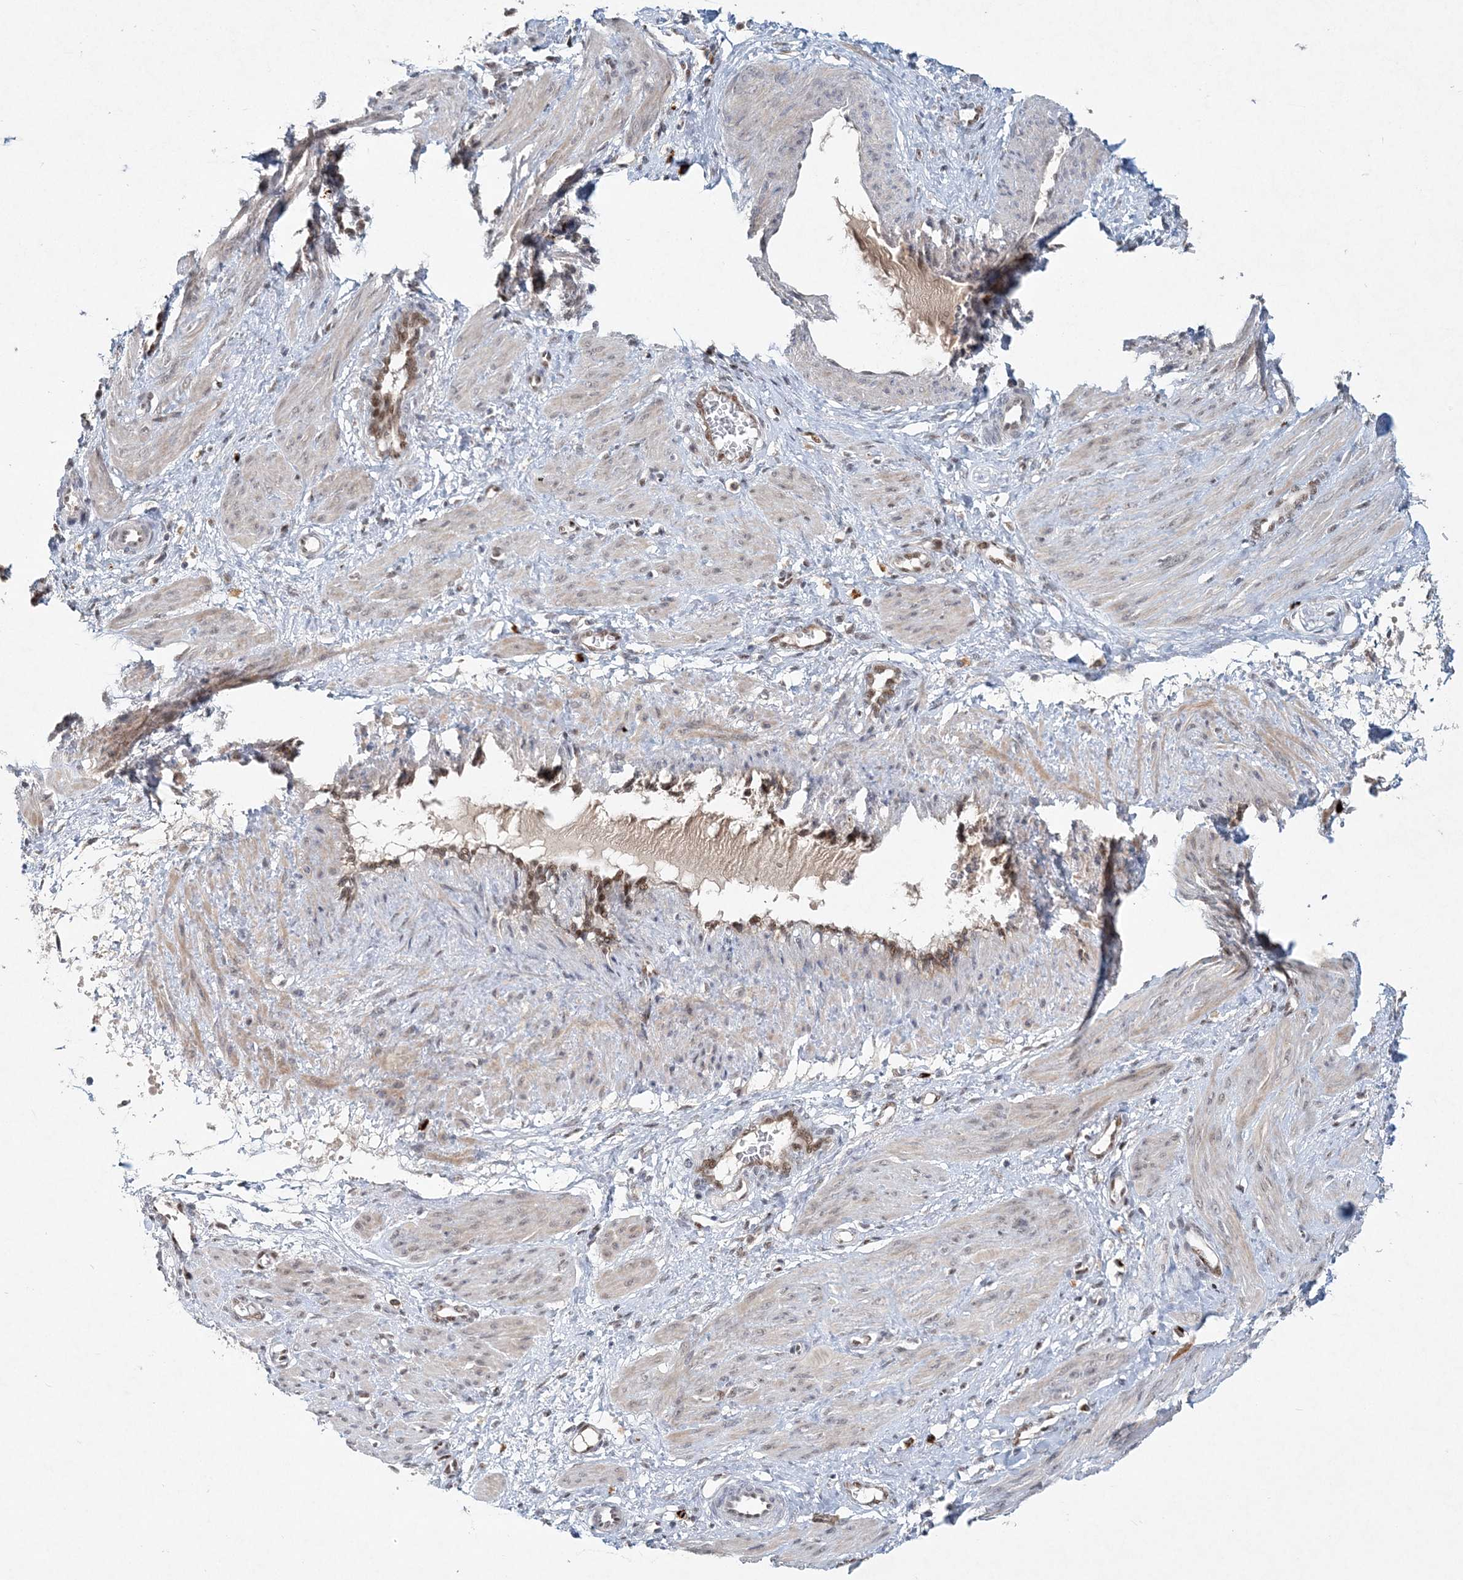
{"staining": {"intensity": "weak", "quantity": "25%-75%", "location": "cytoplasmic/membranous"}, "tissue": "smooth muscle", "cell_type": "Smooth muscle cells", "image_type": "normal", "snomed": [{"axis": "morphology", "description": "Normal tissue, NOS"}, {"axis": "topography", "description": "Endometrium"}], "caption": "IHC (DAB (3,3'-diaminobenzidine)) staining of benign smooth muscle displays weak cytoplasmic/membranous protein staining in approximately 25%-75% of smooth muscle cells.", "gene": "GIN1", "patient": {"sex": "female", "age": 33}}